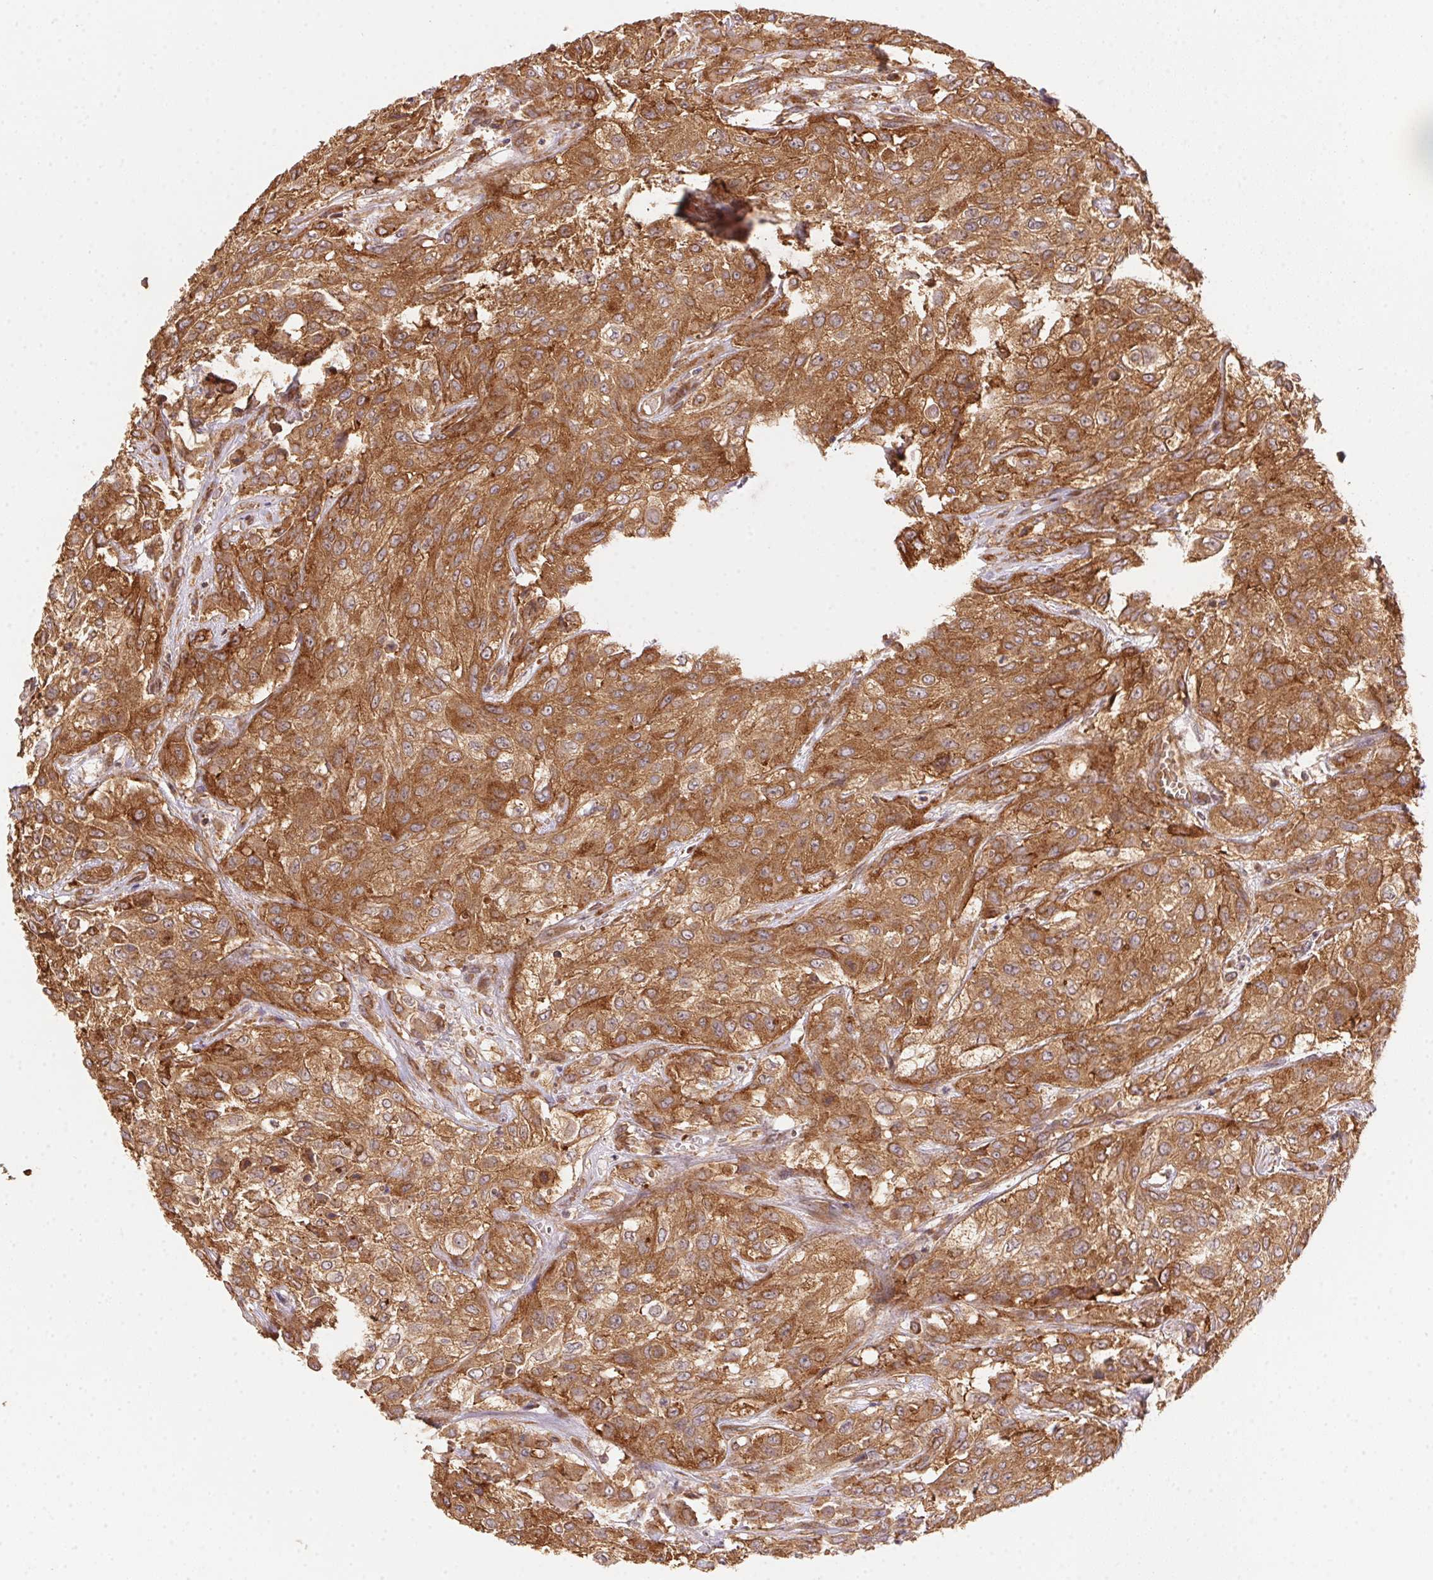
{"staining": {"intensity": "moderate", "quantity": ">75%", "location": "cytoplasmic/membranous"}, "tissue": "urothelial cancer", "cell_type": "Tumor cells", "image_type": "cancer", "snomed": [{"axis": "morphology", "description": "Urothelial carcinoma, High grade"}, {"axis": "topography", "description": "Urinary bladder"}], "caption": "Protein expression analysis of urothelial cancer exhibits moderate cytoplasmic/membranous positivity in approximately >75% of tumor cells.", "gene": "USE1", "patient": {"sex": "male", "age": 57}}